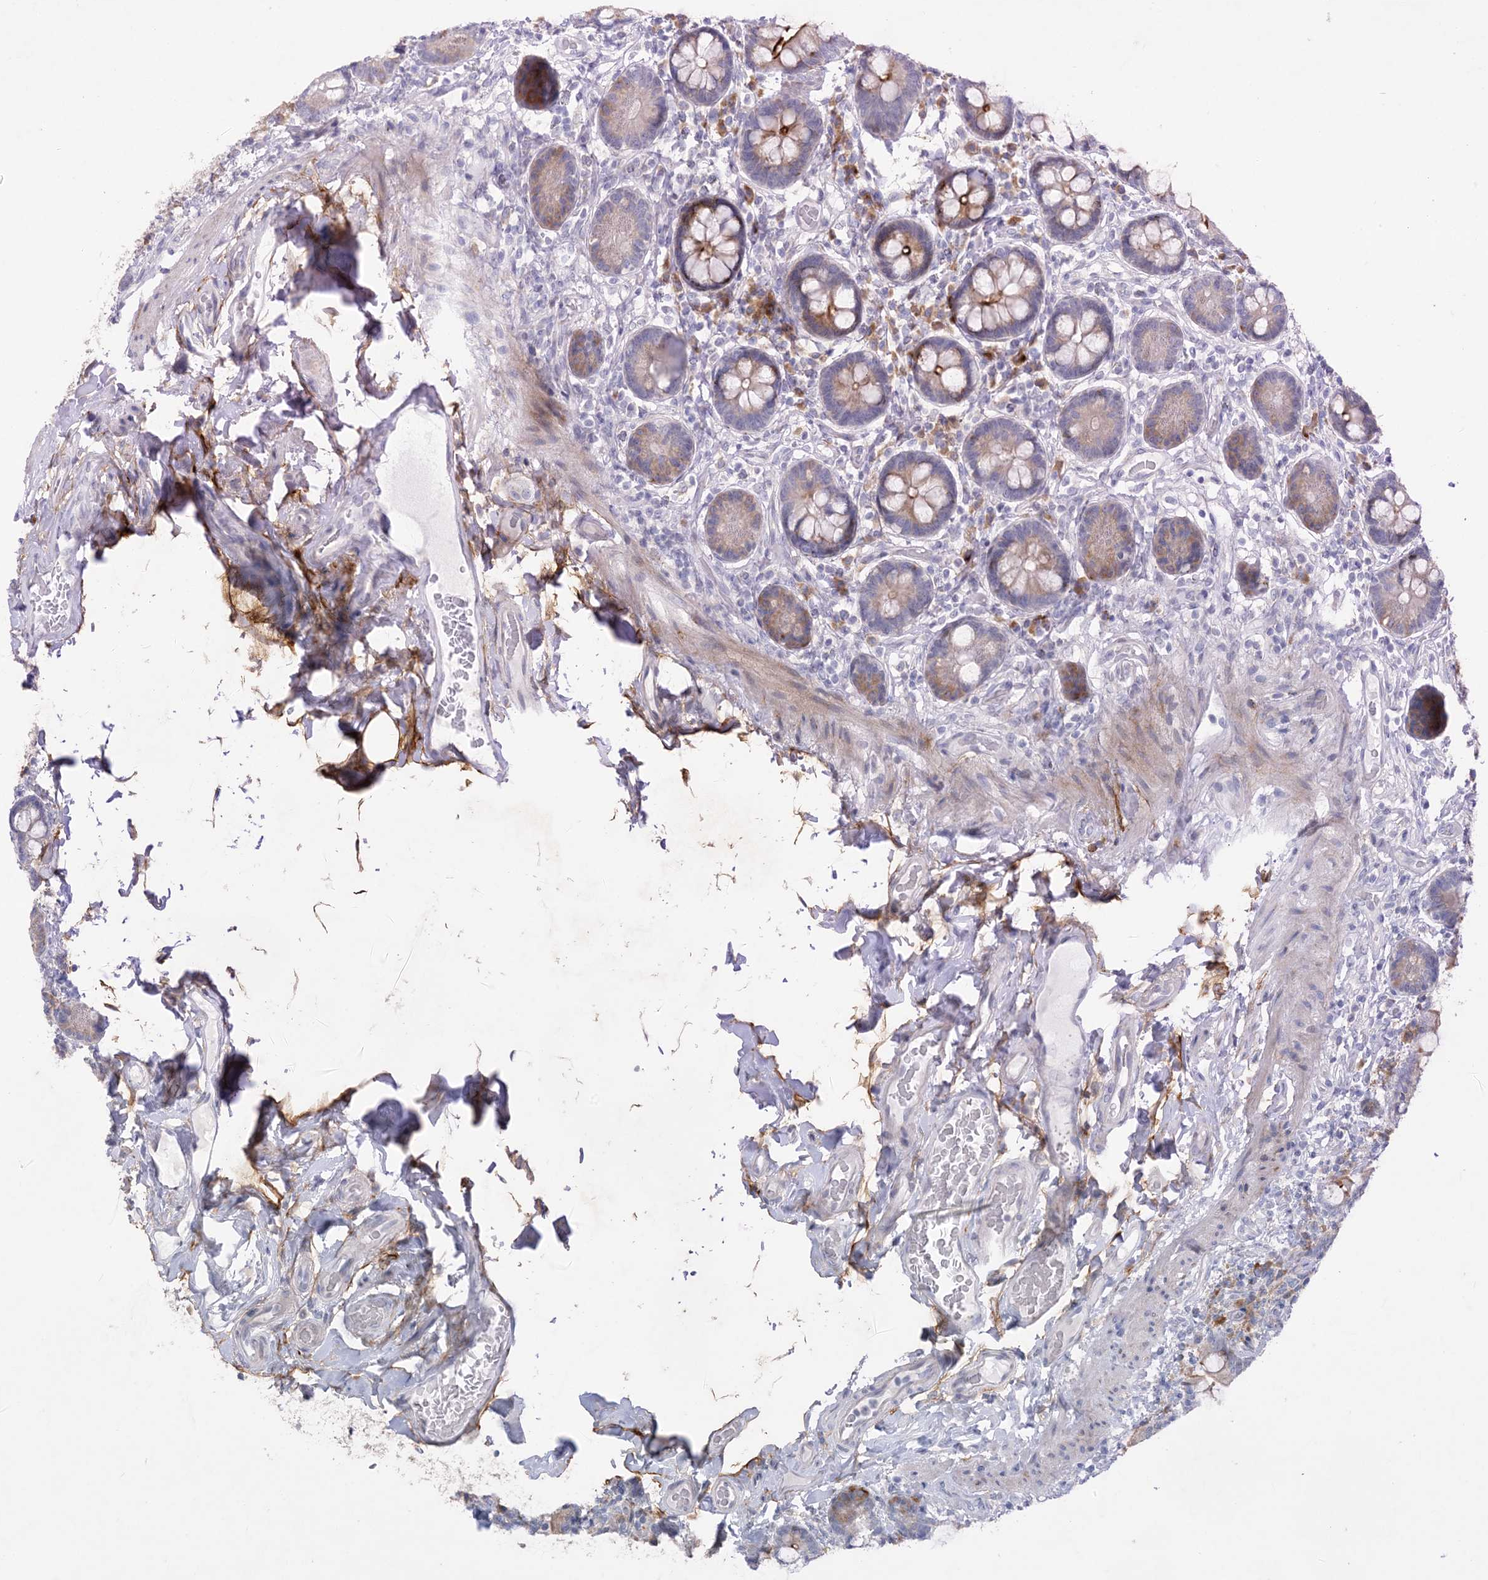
{"staining": {"intensity": "moderate", "quantity": "25%-75%", "location": "cytoplasmic/membranous"}, "tissue": "small intestine", "cell_type": "Glandular cells", "image_type": "normal", "snomed": [{"axis": "morphology", "description": "Normal tissue, NOS"}, {"axis": "topography", "description": "Small intestine"}], "caption": "Protein expression analysis of normal small intestine demonstrates moderate cytoplasmic/membranous staining in about 25%-75% of glandular cells.", "gene": "ZNF385D", "patient": {"sex": "female", "age": 64}}